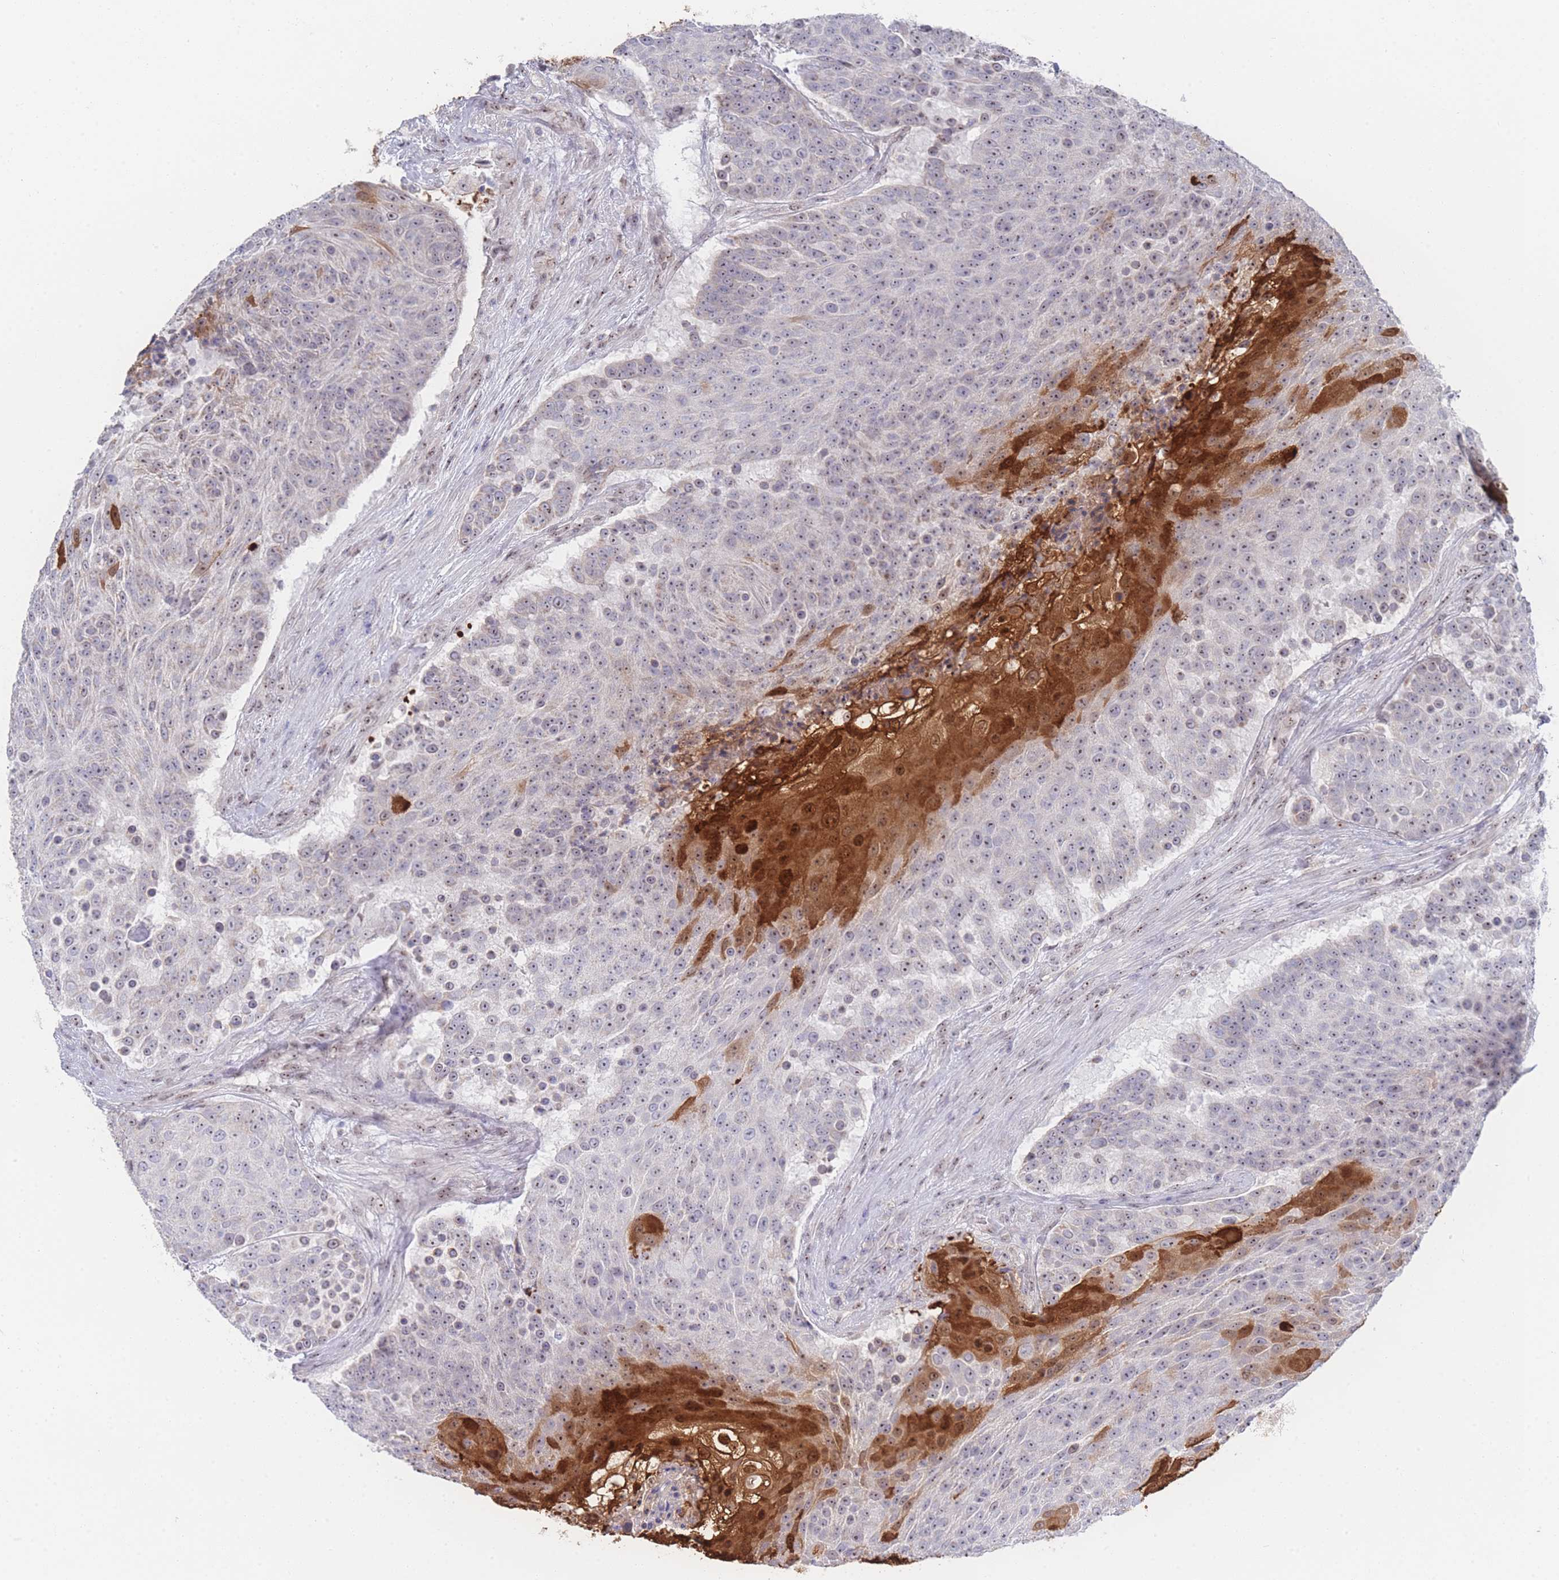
{"staining": {"intensity": "strong", "quantity": "<25%", "location": "cytoplasmic/membranous,nuclear"}, "tissue": "urothelial cancer", "cell_type": "Tumor cells", "image_type": "cancer", "snomed": [{"axis": "morphology", "description": "Urothelial carcinoma, High grade"}, {"axis": "topography", "description": "Urinary bladder"}], "caption": "Protein expression analysis of human high-grade urothelial carcinoma reveals strong cytoplasmic/membranous and nuclear positivity in about <25% of tumor cells.", "gene": "ZNF142", "patient": {"sex": "female", "age": 63}}